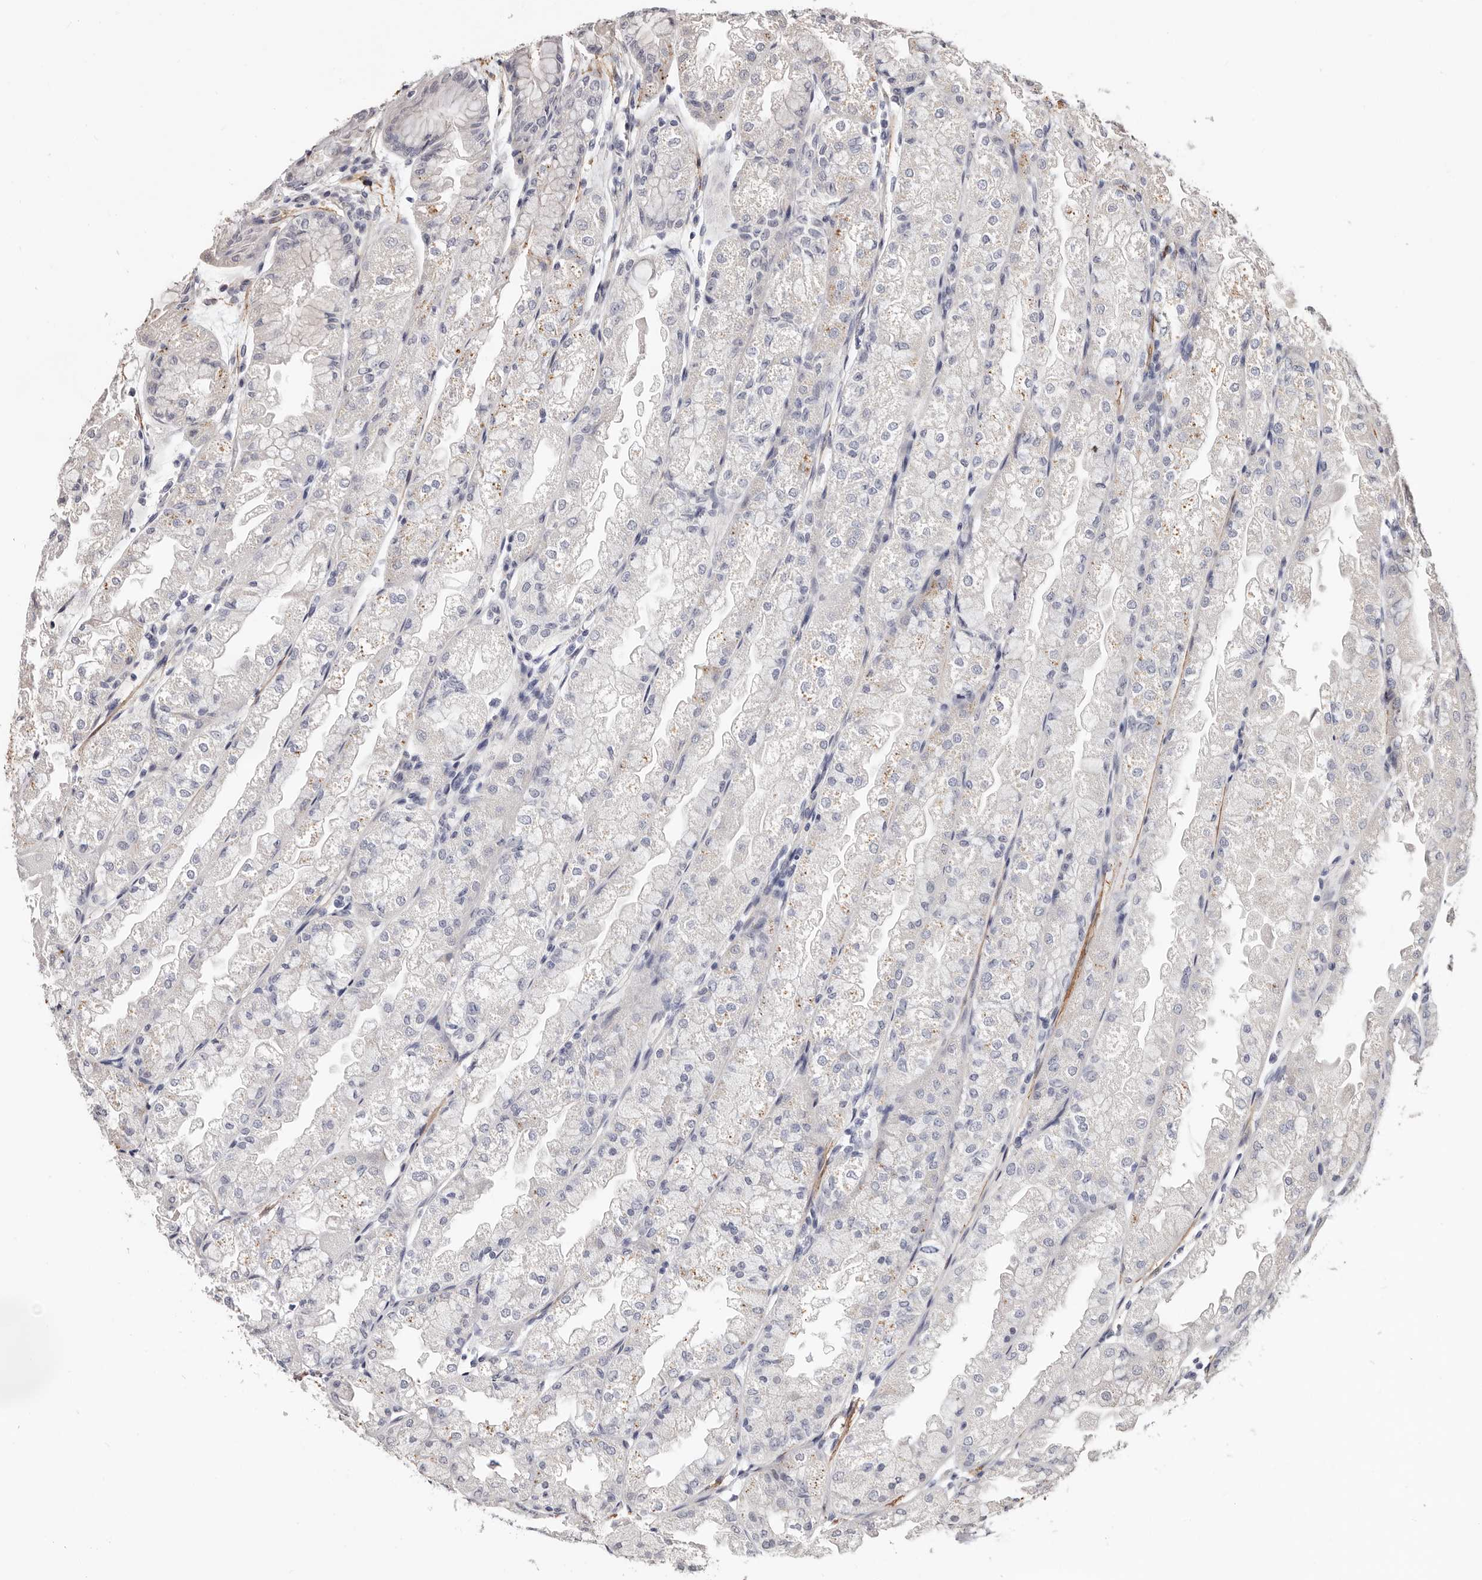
{"staining": {"intensity": "negative", "quantity": "none", "location": "none"}, "tissue": "stomach", "cell_type": "Glandular cells", "image_type": "normal", "snomed": [{"axis": "morphology", "description": "Normal tissue, NOS"}, {"axis": "topography", "description": "Stomach, upper"}], "caption": "IHC histopathology image of normal stomach stained for a protein (brown), which reveals no staining in glandular cells.", "gene": "TRIP13", "patient": {"sex": "male", "age": 47}}